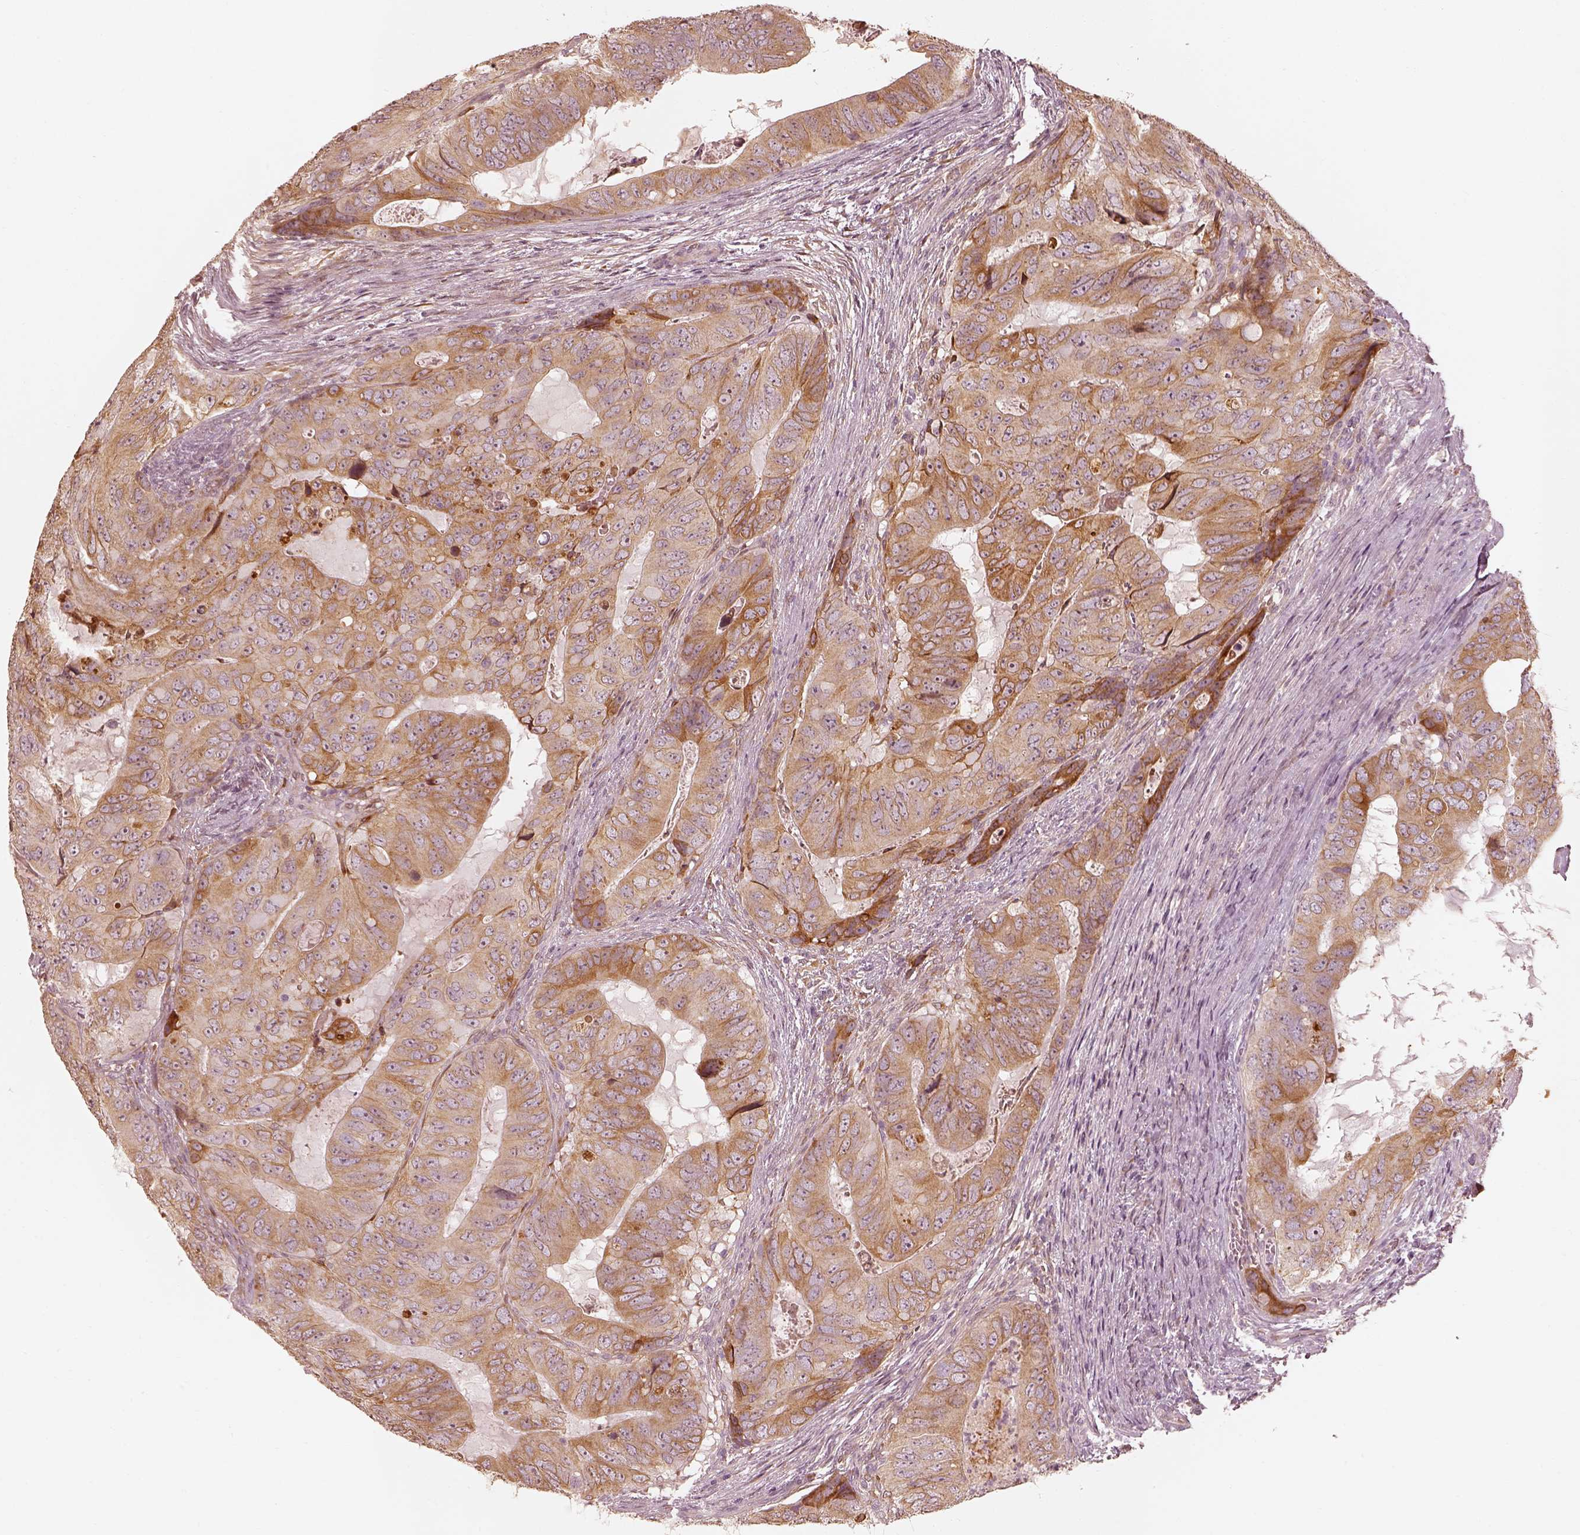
{"staining": {"intensity": "moderate", "quantity": ">75%", "location": "cytoplasmic/membranous"}, "tissue": "colorectal cancer", "cell_type": "Tumor cells", "image_type": "cancer", "snomed": [{"axis": "morphology", "description": "Adenocarcinoma, NOS"}, {"axis": "topography", "description": "Colon"}], "caption": "Immunohistochemical staining of colorectal cancer reveals medium levels of moderate cytoplasmic/membranous protein positivity in about >75% of tumor cells.", "gene": "WLS", "patient": {"sex": "male", "age": 79}}